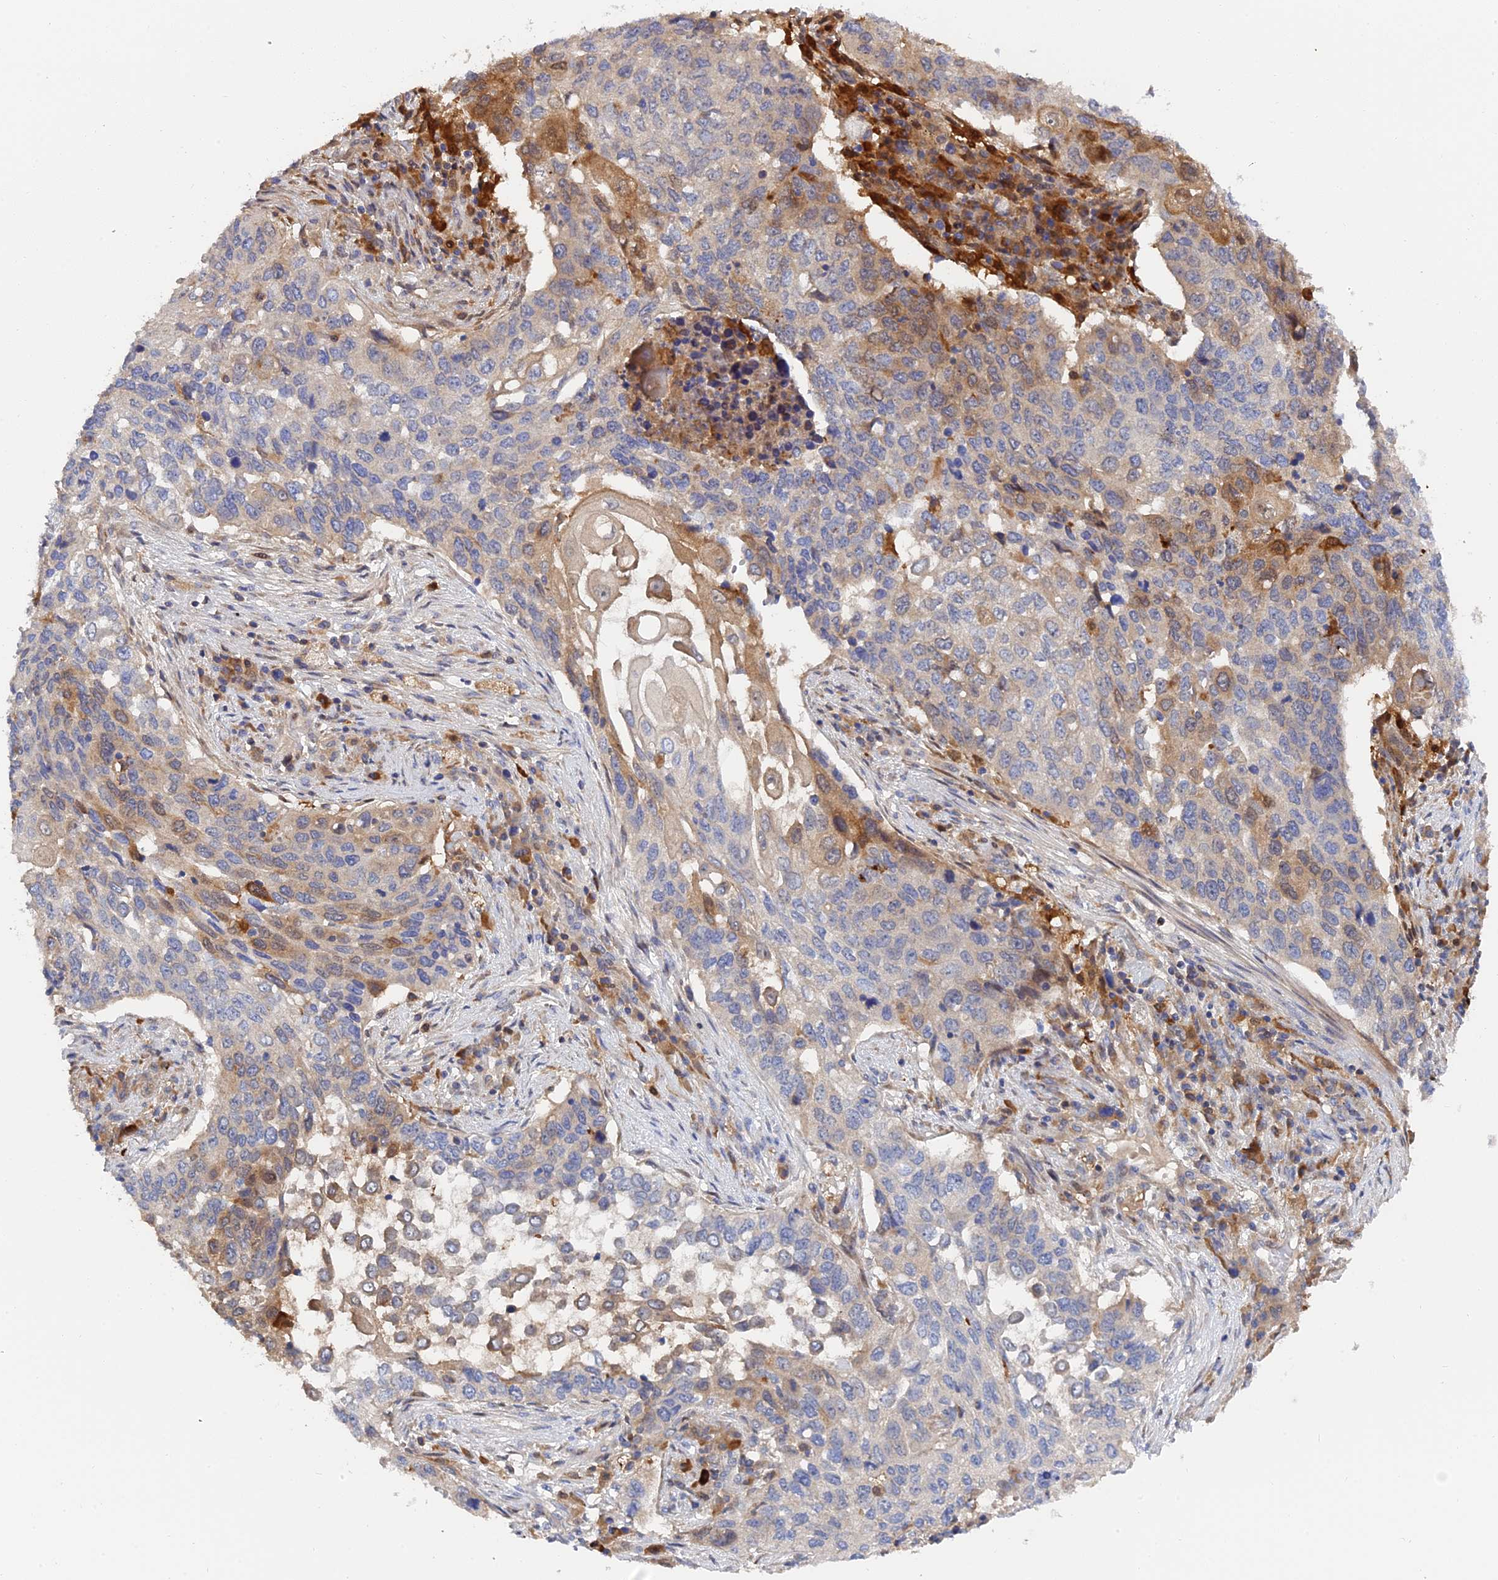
{"staining": {"intensity": "moderate", "quantity": "<25%", "location": "cytoplasmic/membranous"}, "tissue": "lung cancer", "cell_type": "Tumor cells", "image_type": "cancer", "snomed": [{"axis": "morphology", "description": "Squamous cell carcinoma, NOS"}, {"axis": "topography", "description": "Lung"}], "caption": "High-power microscopy captured an immunohistochemistry (IHC) photomicrograph of lung squamous cell carcinoma, revealing moderate cytoplasmic/membranous staining in about <25% of tumor cells.", "gene": "SPATA5L1", "patient": {"sex": "female", "age": 63}}